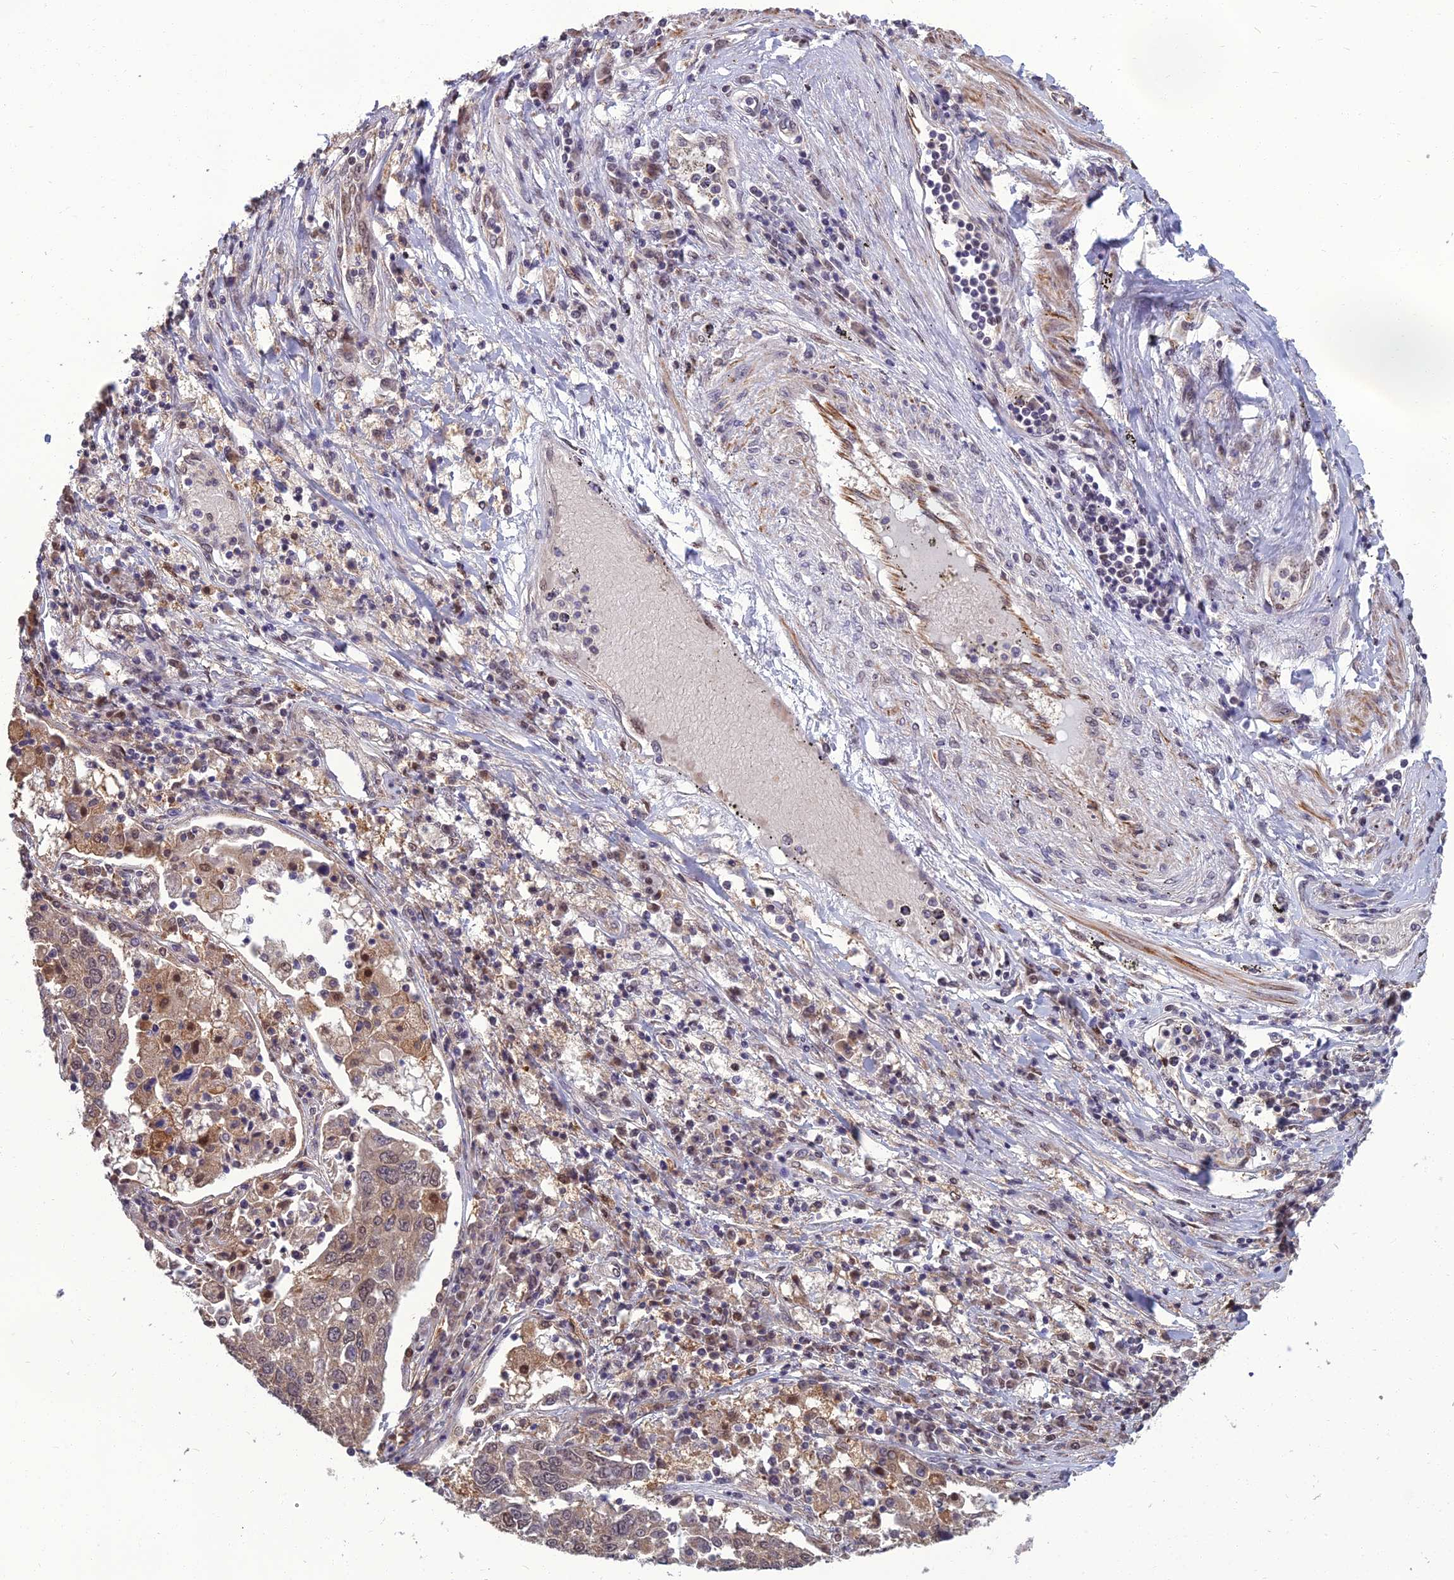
{"staining": {"intensity": "weak", "quantity": ">75%", "location": "cytoplasmic/membranous,nuclear"}, "tissue": "lung cancer", "cell_type": "Tumor cells", "image_type": "cancer", "snomed": [{"axis": "morphology", "description": "Squamous cell carcinoma, NOS"}, {"axis": "topography", "description": "Lung"}], "caption": "The image exhibits a brown stain indicating the presence of a protein in the cytoplasmic/membranous and nuclear of tumor cells in lung cancer.", "gene": "NR4A3", "patient": {"sex": "male", "age": 65}}